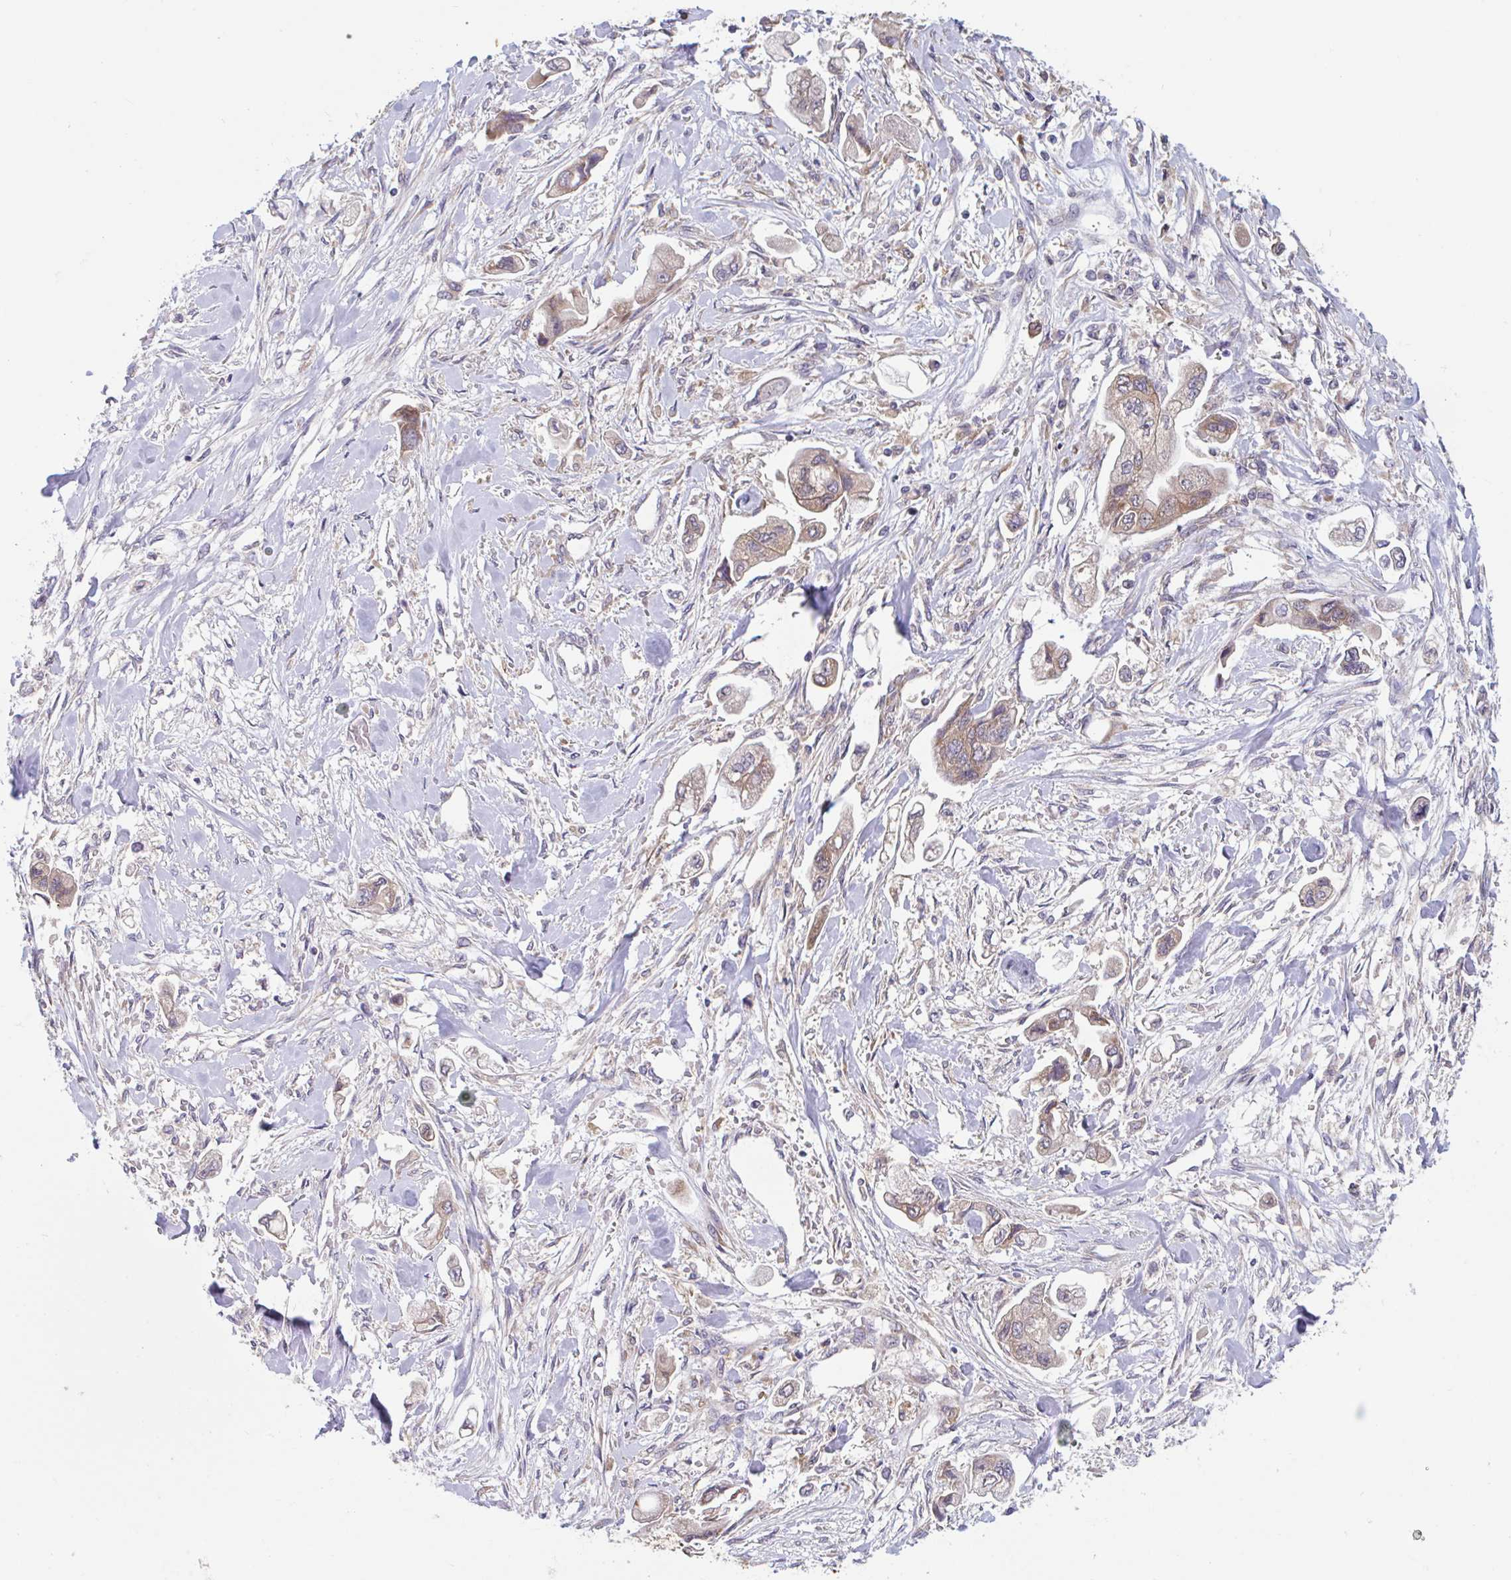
{"staining": {"intensity": "weak", "quantity": ">75%", "location": "cytoplasmic/membranous"}, "tissue": "stomach cancer", "cell_type": "Tumor cells", "image_type": "cancer", "snomed": [{"axis": "morphology", "description": "Adenocarcinoma, NOS"}, {"axis": "topography", "description": "Stomach"}], "caption": "Brown immunohistochemical staining in human stomach cancer (adenocarcinoma) reveals weak cytoplasmic/membranous staining in about >75% of tumor cells.", "gene": "SNX8", "patient": {"sex": "male", "age": 62}}